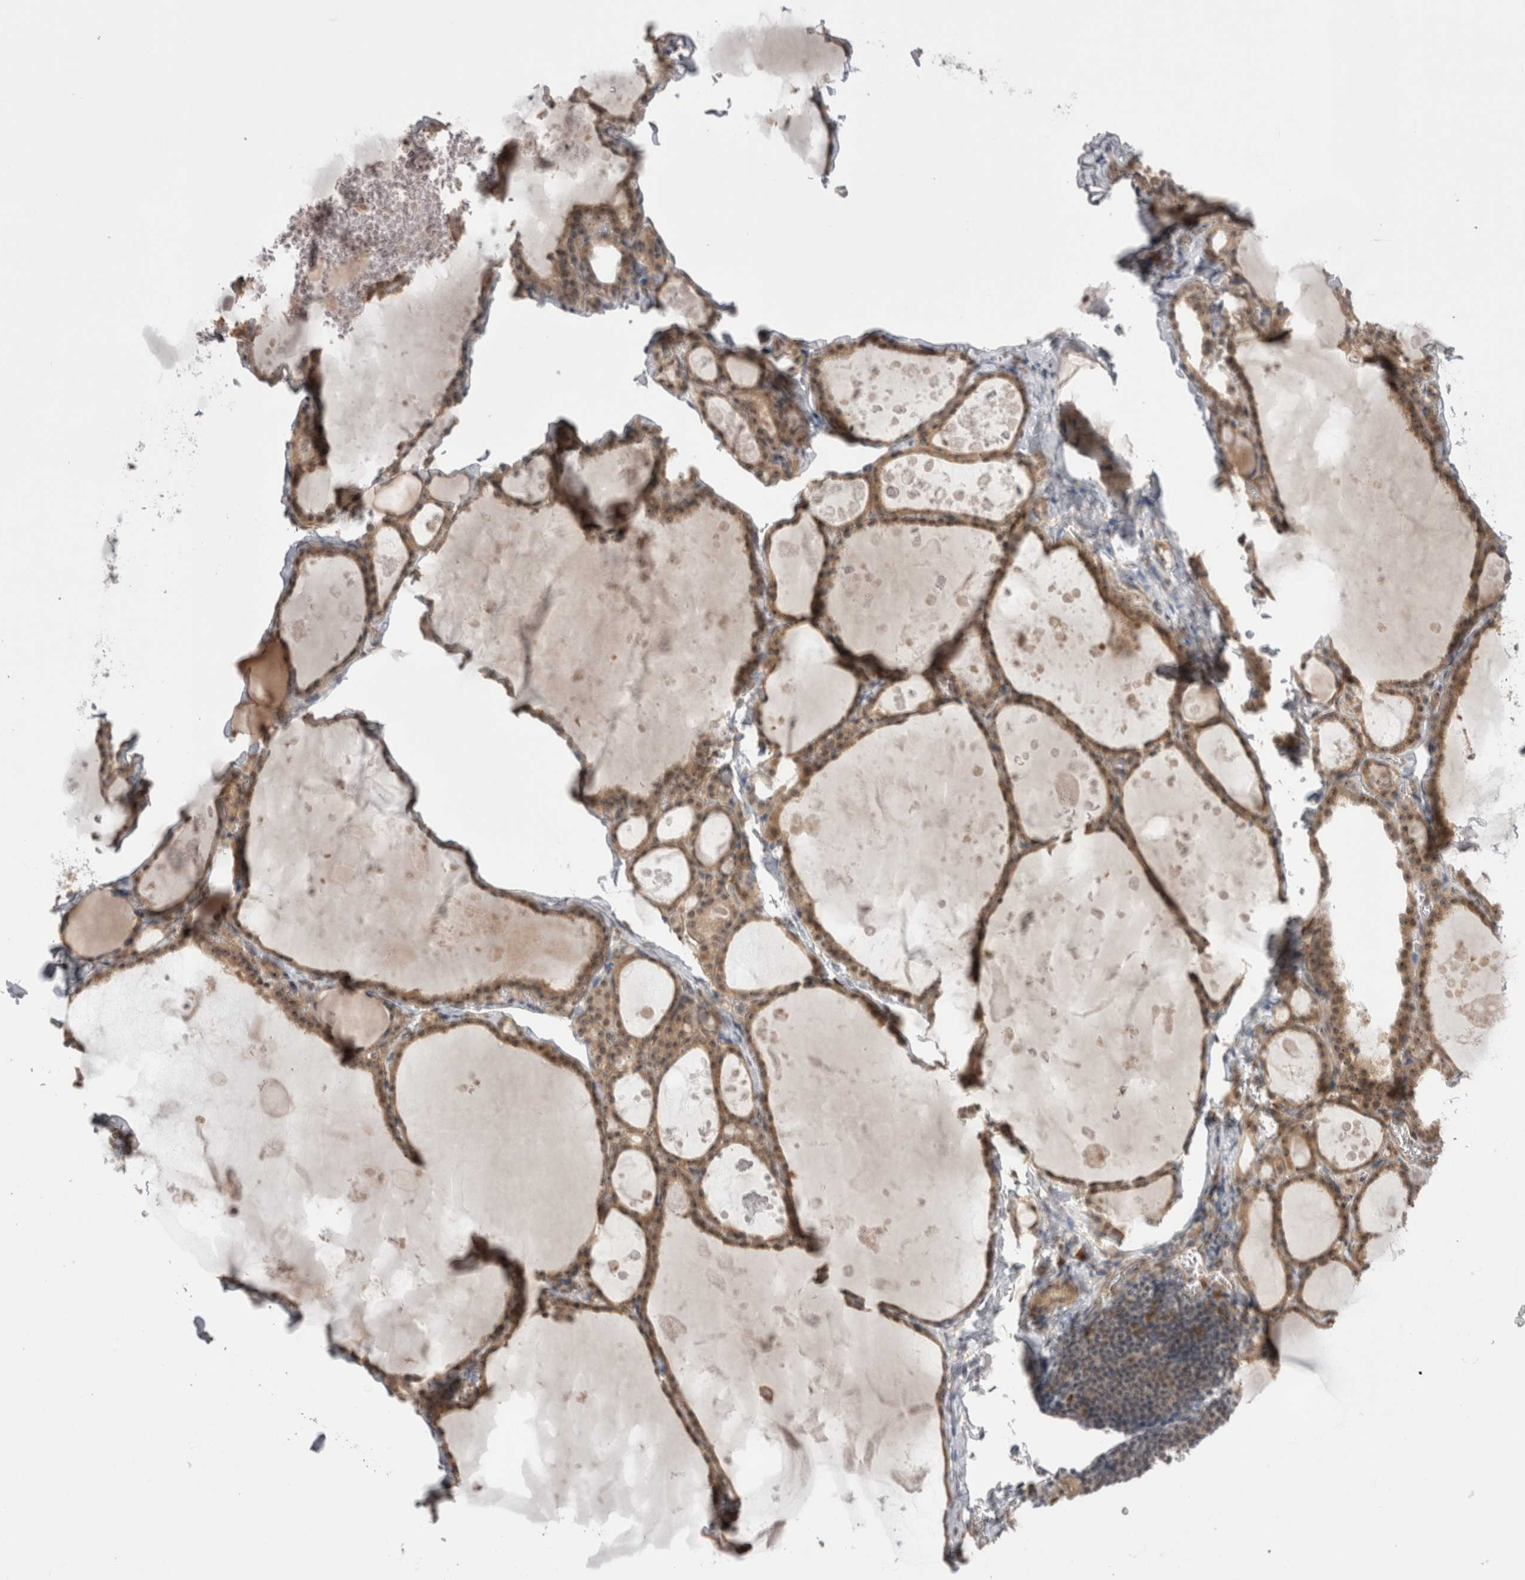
{"staining": {"intensity": "moderate", "quantity": ">75%", "location": "cytoplasmic/membranous,nuclear"}, "tissue": "thyroid gland", "cell_type": "Glandular cells", "image_type": "normal", "snomed": [{"axis": "morphology", "description": "Normal tissue, NOS"}, {"axis": "topography", "description": "Thyroid gland"}], "caption": "Immunohistochemical staining of unremarkable thyroid gland exhibits >75% levels of moderate cytoplasmic/membranous,nuclear protein expression in about >75% of glandular cells.", "gene": "EXOSC4", "patient": {"sex": "male", "age": 56}}